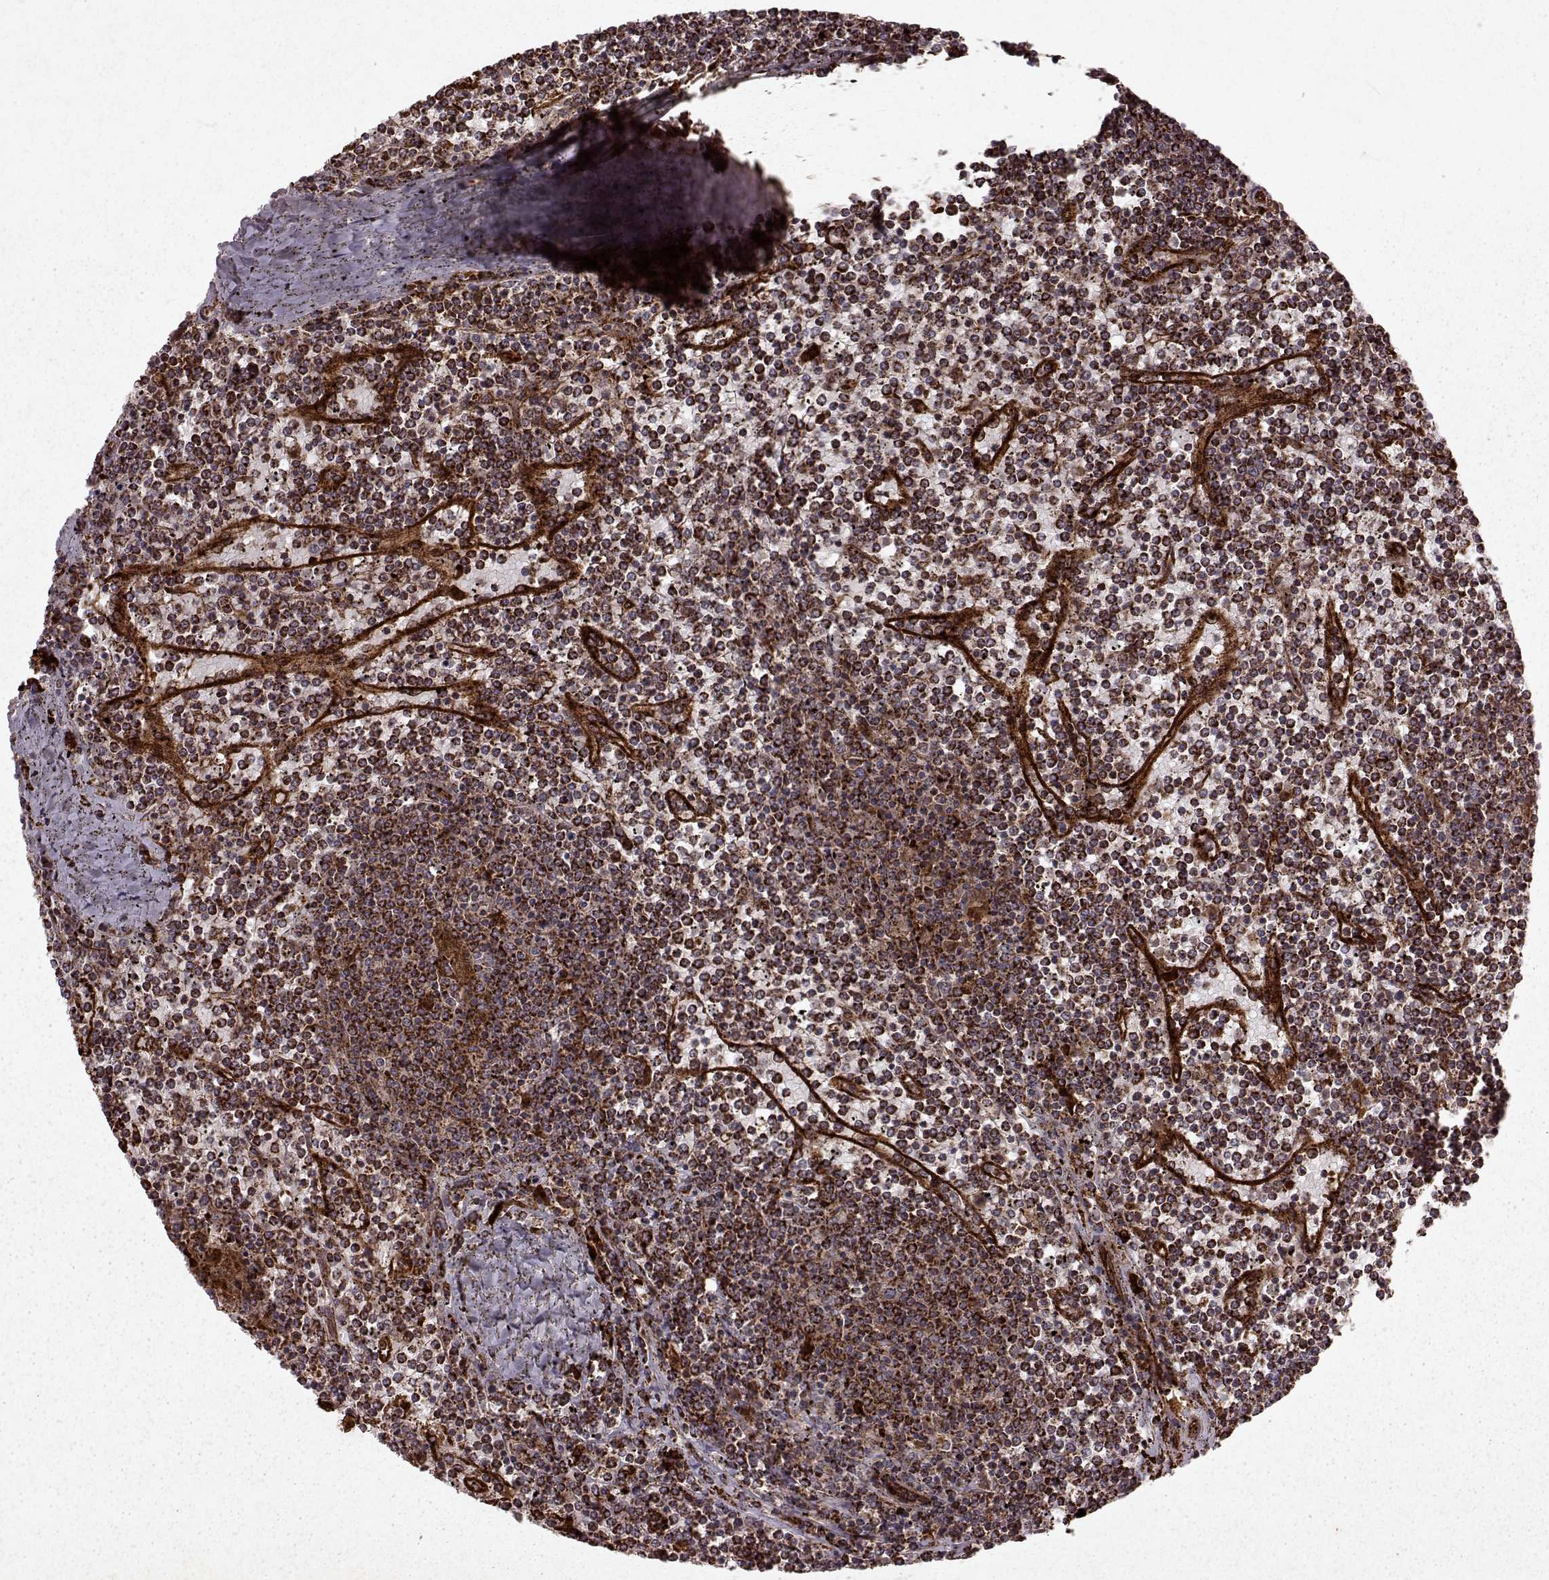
{"staining": {"intensity": "moderate", "quantity": ">75%", "location": "cytoplasmic/membranous"}, "tissue": "lymphoma", "cell_type": "Tumor cells", "image_type": "cancer", "snomed": [{"axis": "morphology", "description": "Malignant lymphoma, non-Hodgkin's type, Low grade"}, {"axis": "topography", "description": "Spleen"}], "caption": "Low-grade malignant lymphoma, non-Hodgkin's type tissue shows moderate cytoplasmic/membranous staining in about >75% of tumor cells", "gene": "FXN", "patient": {"sex": "female", "age": 19}}